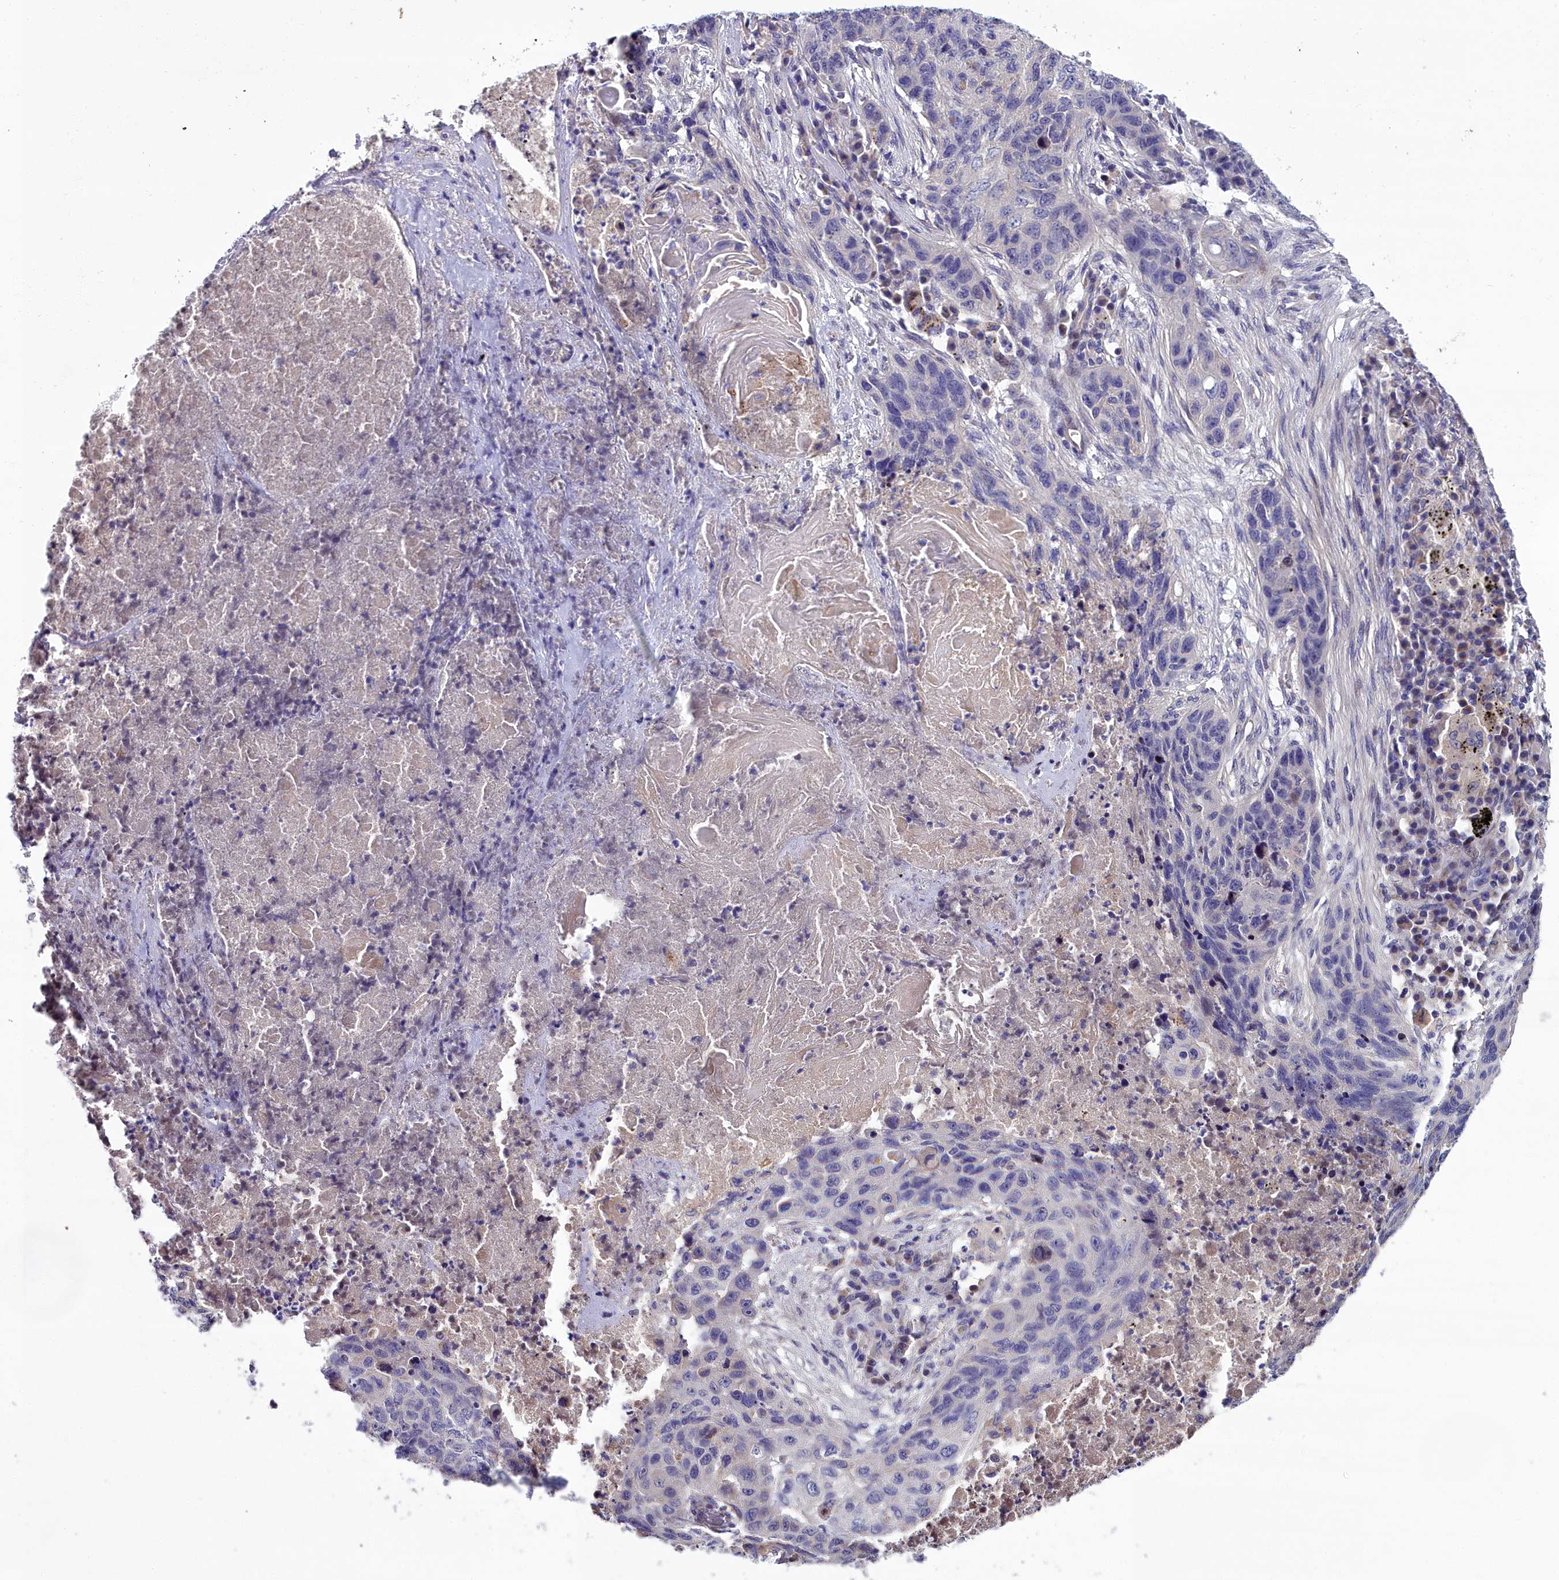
{"staining": {"intensity": "negative", "quantity": "none", "location": "none"}, "tissue": "lung cancer", "cell_type": "Tumor cells", "image_type": "cancer", "snomed": [{"axis": "morphology", "description": "Squamous cell carcinoma, NOS"}, {"axis": "topography", "description": "Lung"}], "caption": "Micrograph shows no protein expression in tumor cells of lung cancer (squamous cell carcinoma) tissue.", "gene": "NT5M", "patient": {"sex": "female", "age": 63}}